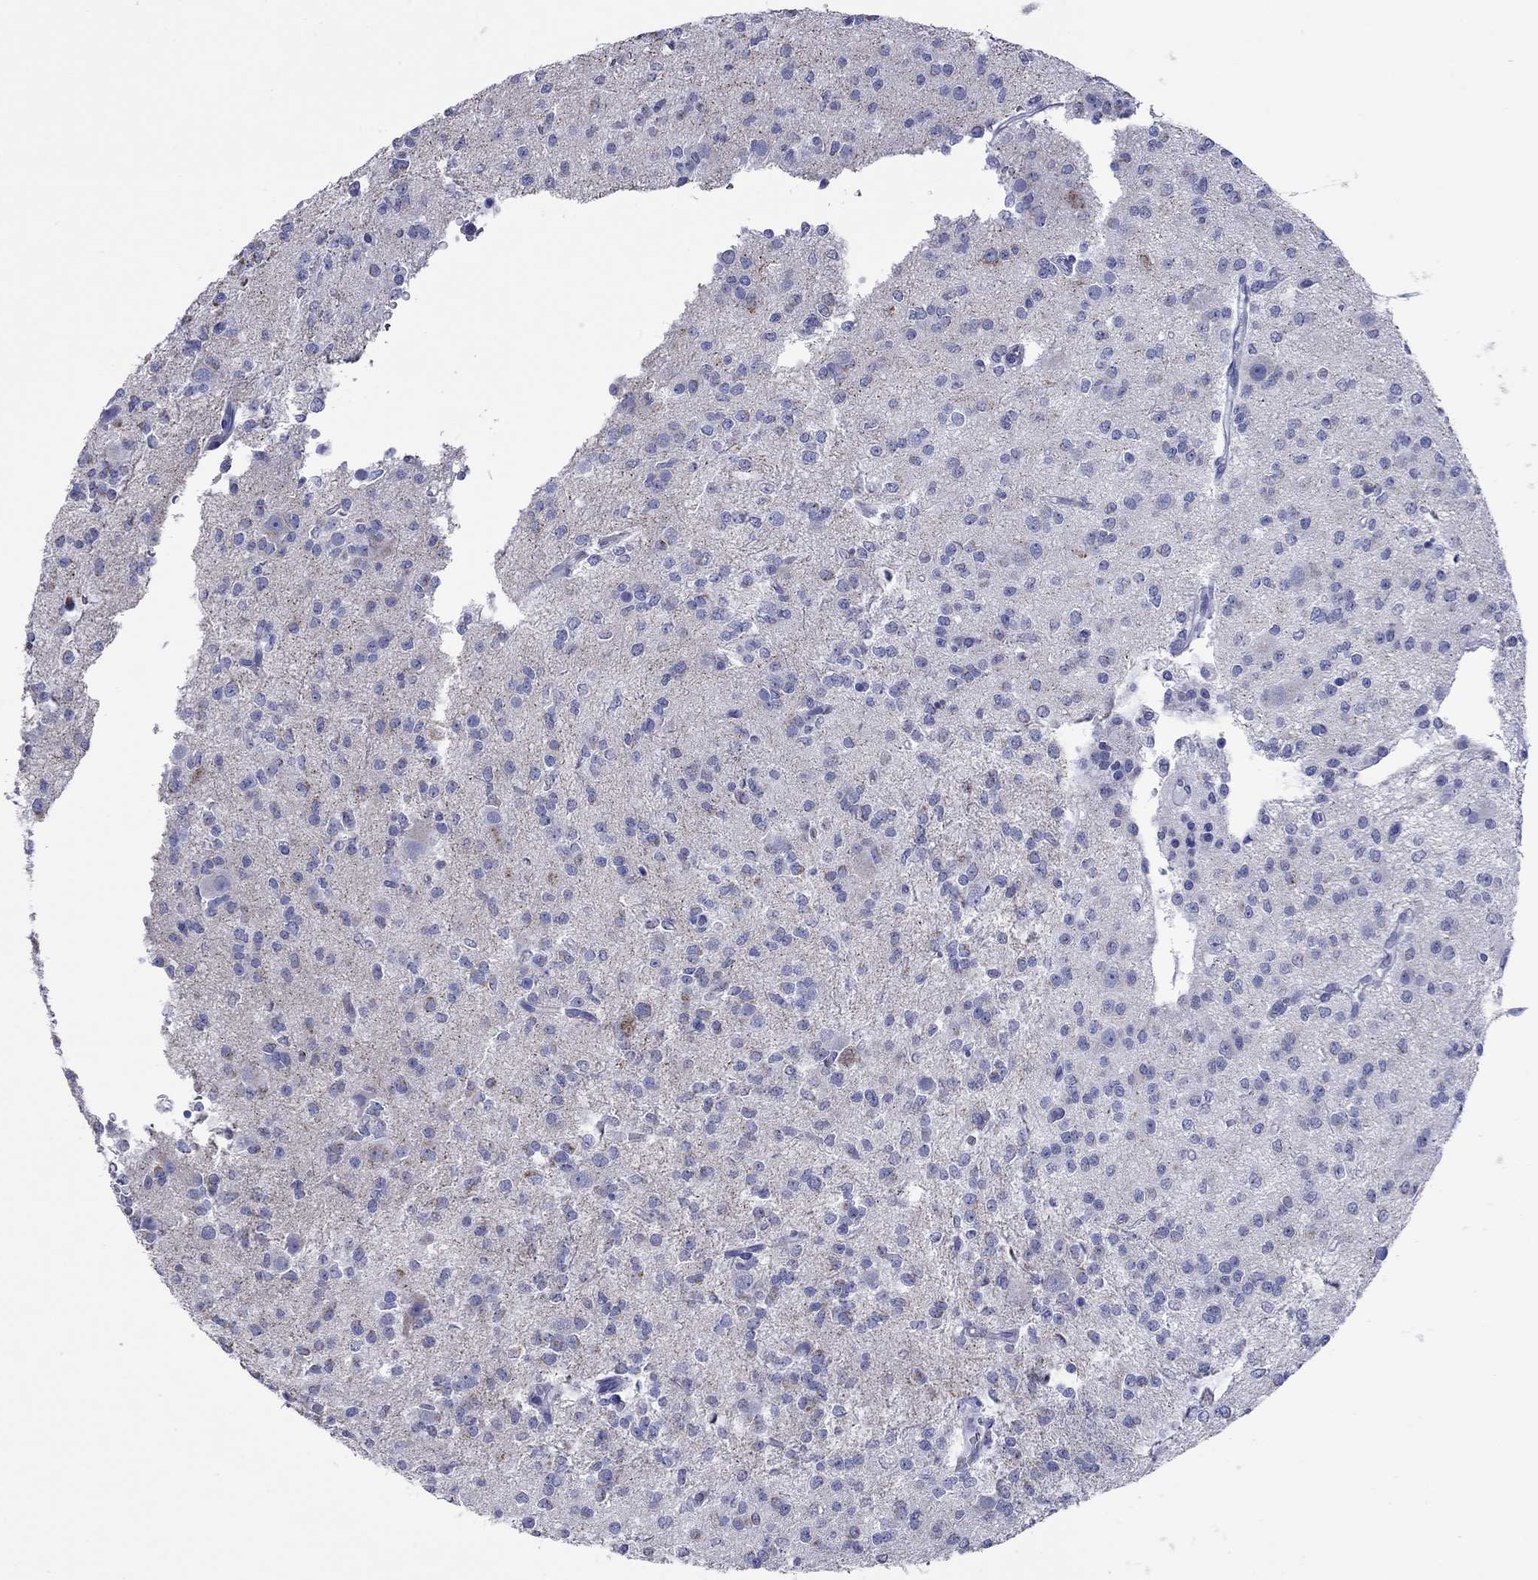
{"staining": {"intensity": "negative", "quantity": "none", "location": "none"}, "tissue": "glioma", "cell_type": "Tumor cells", "image_type": "cancer", "snomed": [{"axis": "morphology", "description": "Glioma, malignant, Low grade"}, {"axis": "topography", "description": "Brain"}], "caption": "Immunohistochemistry (IHC) micrograph of glioma stained for a protein (brown), which reveals no positivity in tumor cells. (DAB immunohistochemistry visualized using brightfield microscopy, high magnification).", "gene": "VSIG10", "patient": {"sex": "male", "age": 27}}